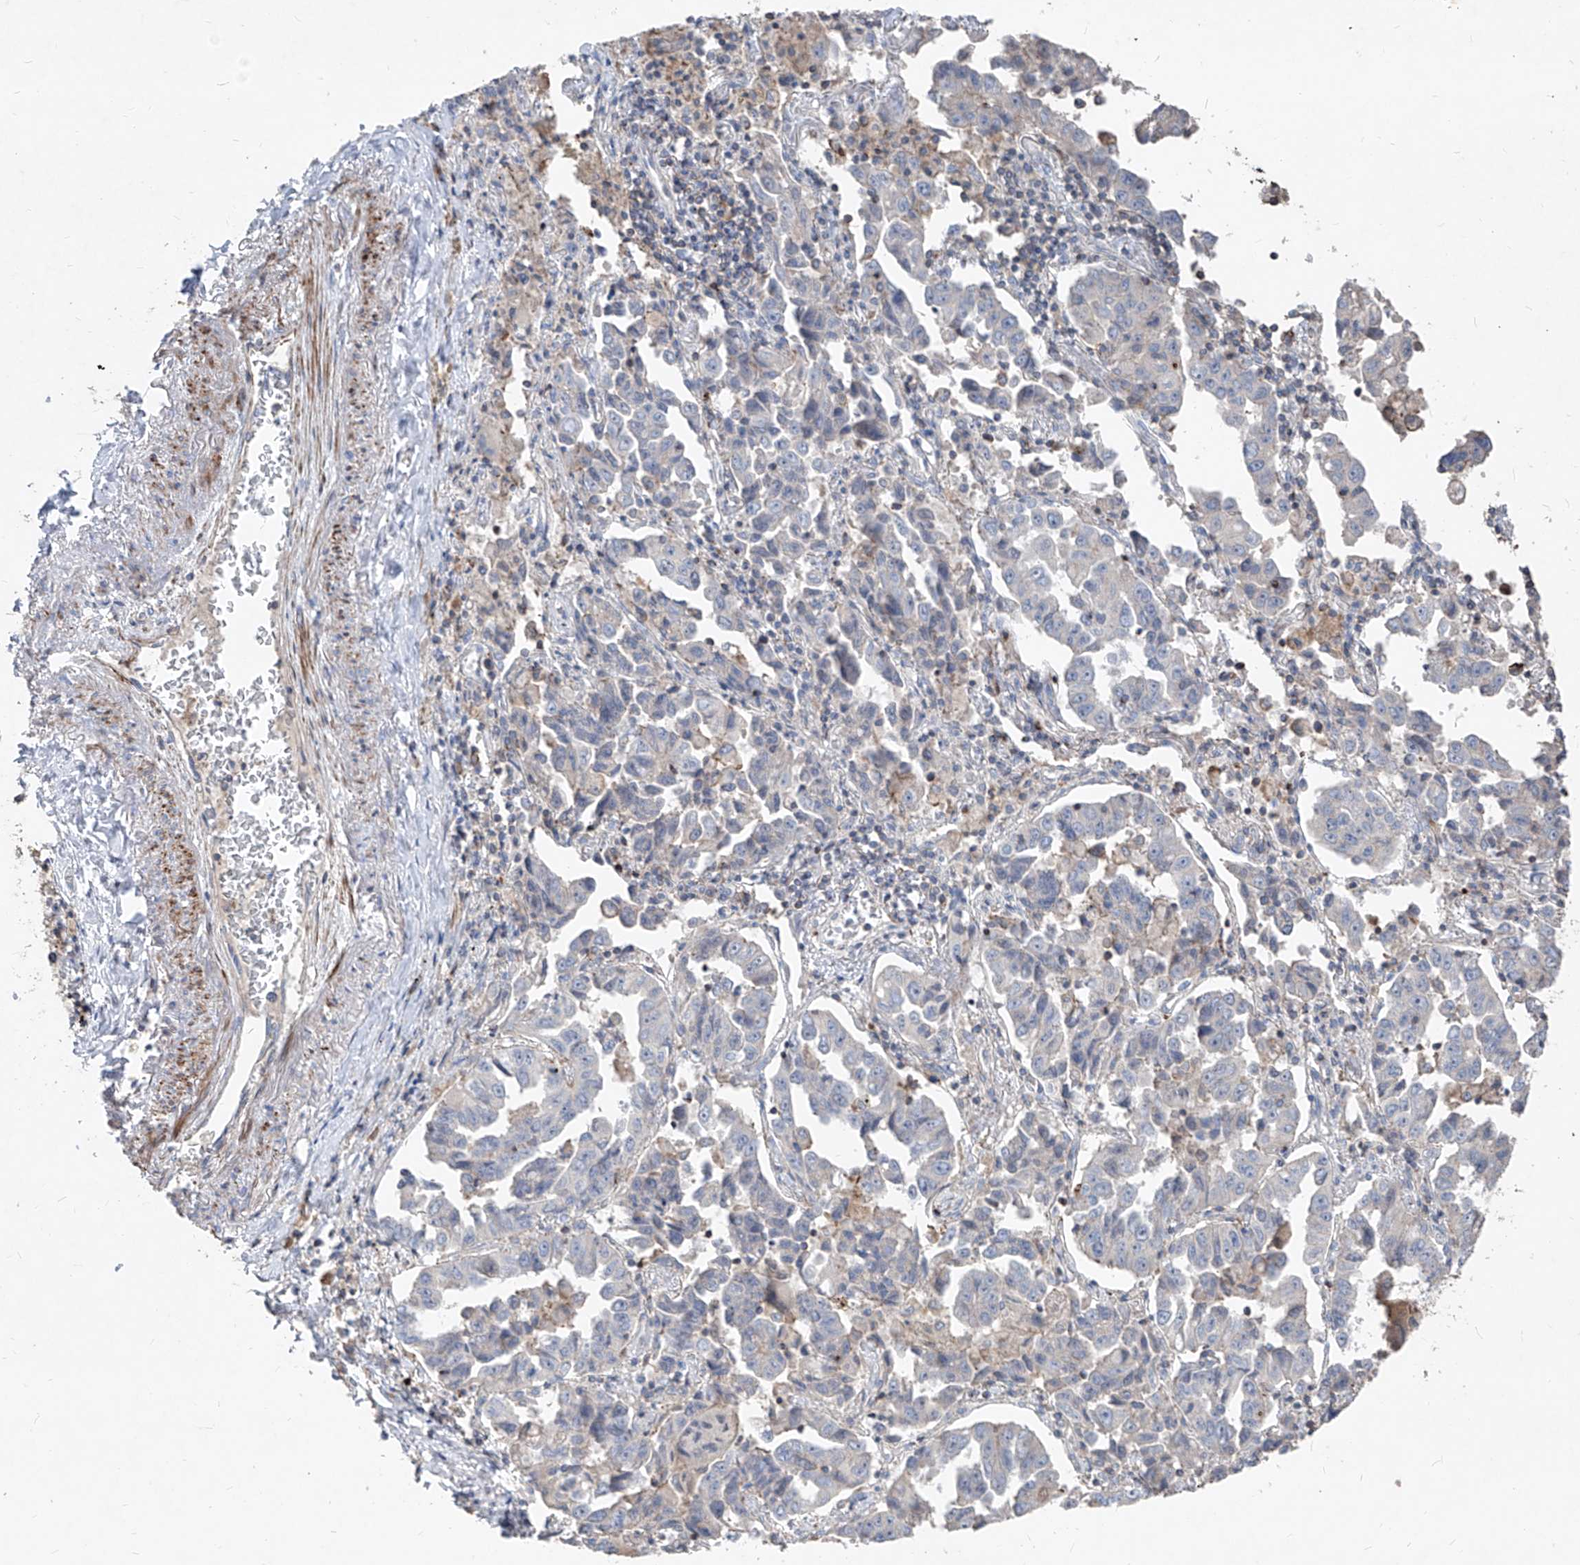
{"staining": {"intensity": "negative", "quantity": "none", "location": "none"}, "tissue": "lung cancer", "cell_type": "Tumor cells", "image_type": "cancer", "snomed": [{"axis": "morphology", "description": "Adenocarcinoma, NOS"}, {"axis": "topography", "description": "Lung"}], "caption": "A histopathology image of lung cancer (adenocarcinoma) stained for a protein demonstrates no brown staining in tumor cells.", "gene": "UFD1", "patient": {"sex": "female", "age": 51}}